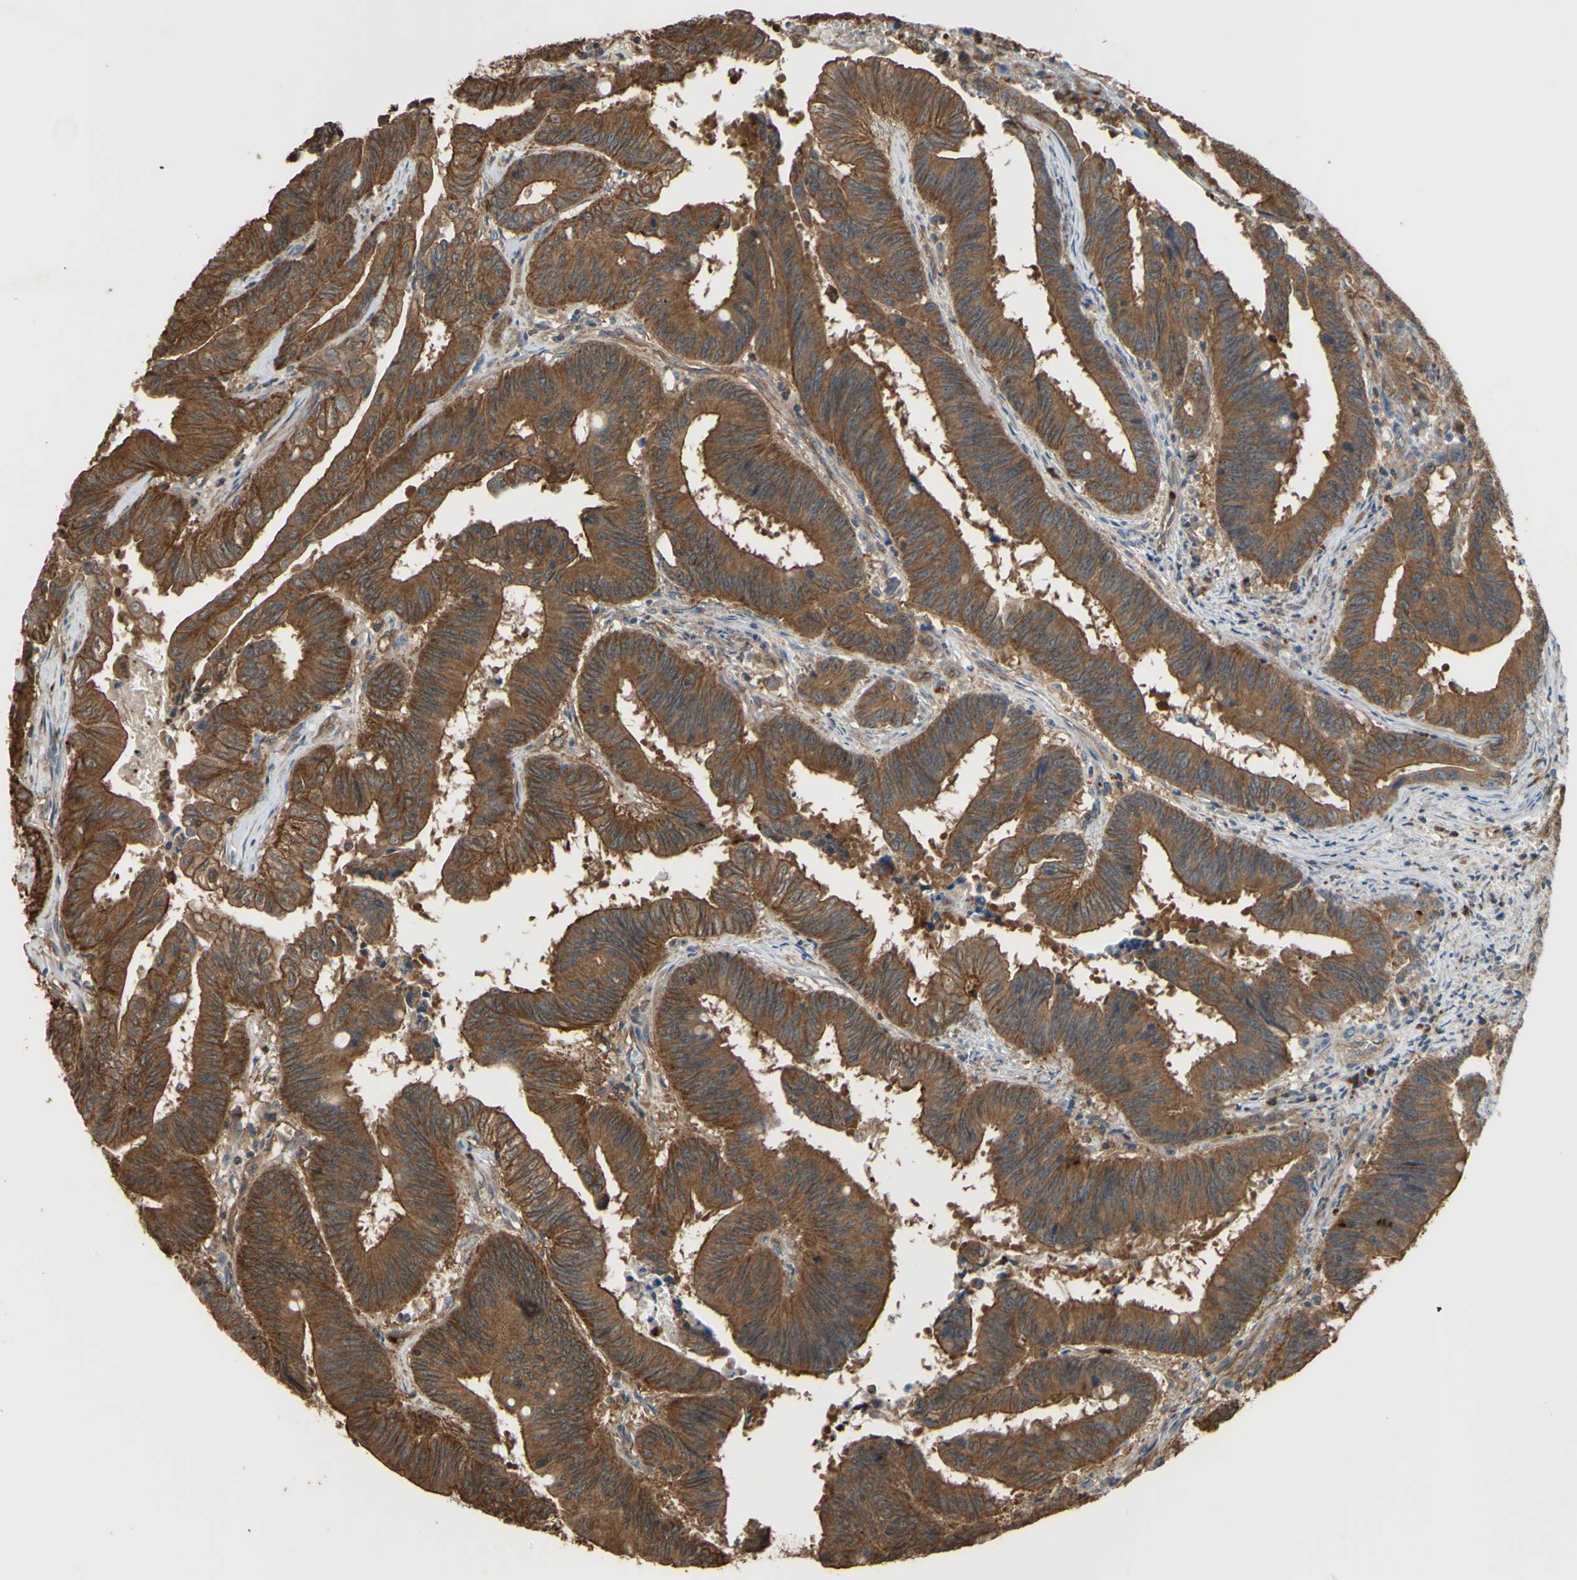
{"staining": {"intensity": "strong", "quantity": ">75%", "location": "cytoplasmic/membranous"}, "tissue": "colorectal cancer", "cell_type": "Tumor cells", "image_type": "cancer", "snomed": [{"axis": "morphology", "description": "Adenocarcinoma, NOS"}, {"axis": "topography", "description": "Colon"}], "caption": "The immunohistochemical stain shows strong cytoplasmic/membranous expression in tumor cells of colorectal cancer tissue. (DAB IHC with brightfield microscopy, high magnification).", "gene": "CTTN", "patient": {"sex": "male", "age": 45}}